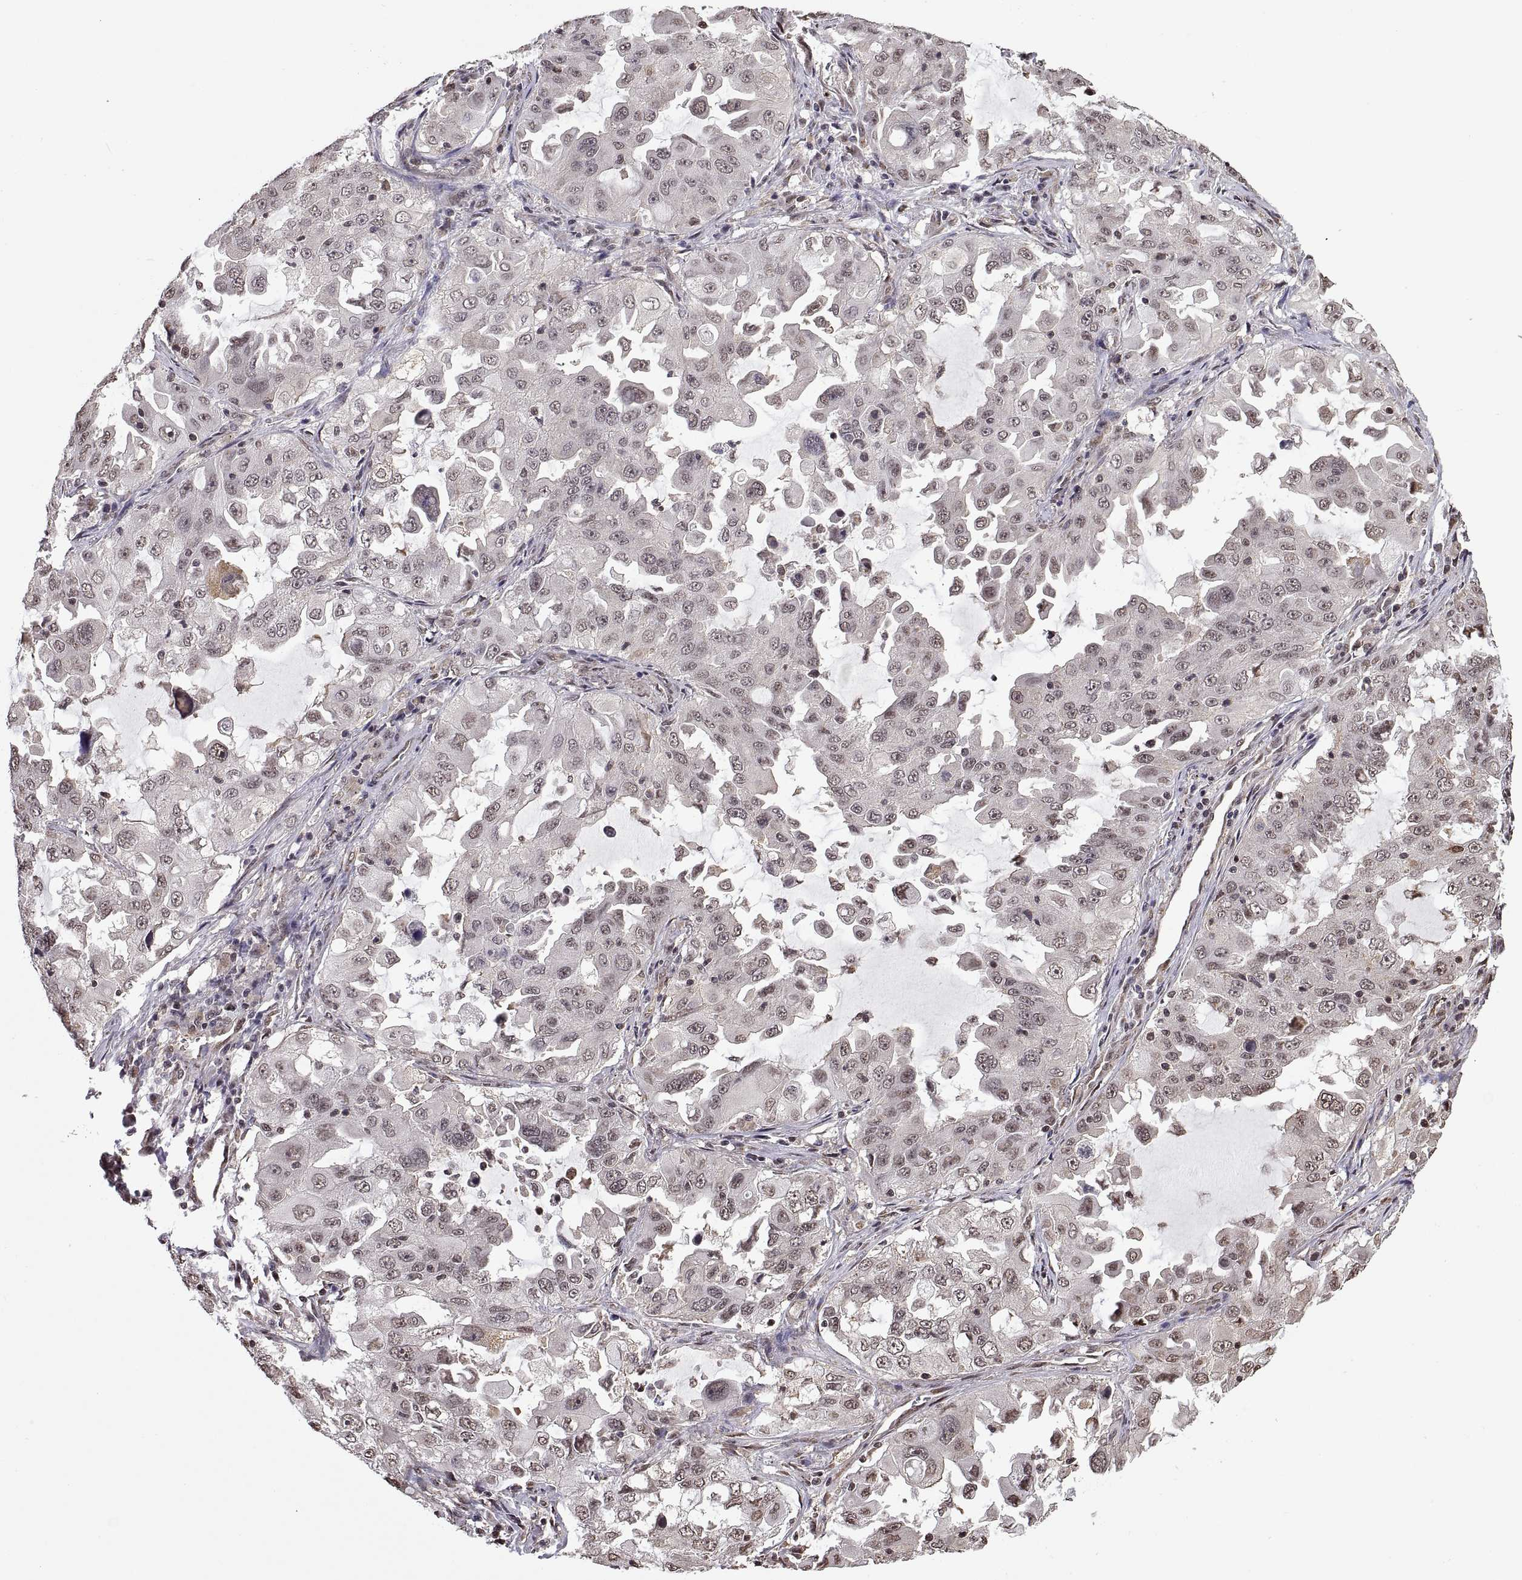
{"staining": {"intensity": "negative", "quantity": "none", "location": "none"}, "tissue": "lung cancer", "cell_type": "Tumor cells", "image_type": "cancer", "snomed": [{"axis": "morphology", "description": "Adenocarcinoma, NOS"}, {"axis": "topography", "description": "Lung"}], "caption": "IHC image of human lung cancer stained for a protein (brown), which shows no positivity in tumor cells. (Stains: DAB (3,3'-diaminobenzidine) immunohistochemistry (IHC) with hematoxylin counter stain, Microscopy: brightfield microscopy at high magnification).", "gene": "ARRB1", "patient": {"sex": "female", "age": 61}}